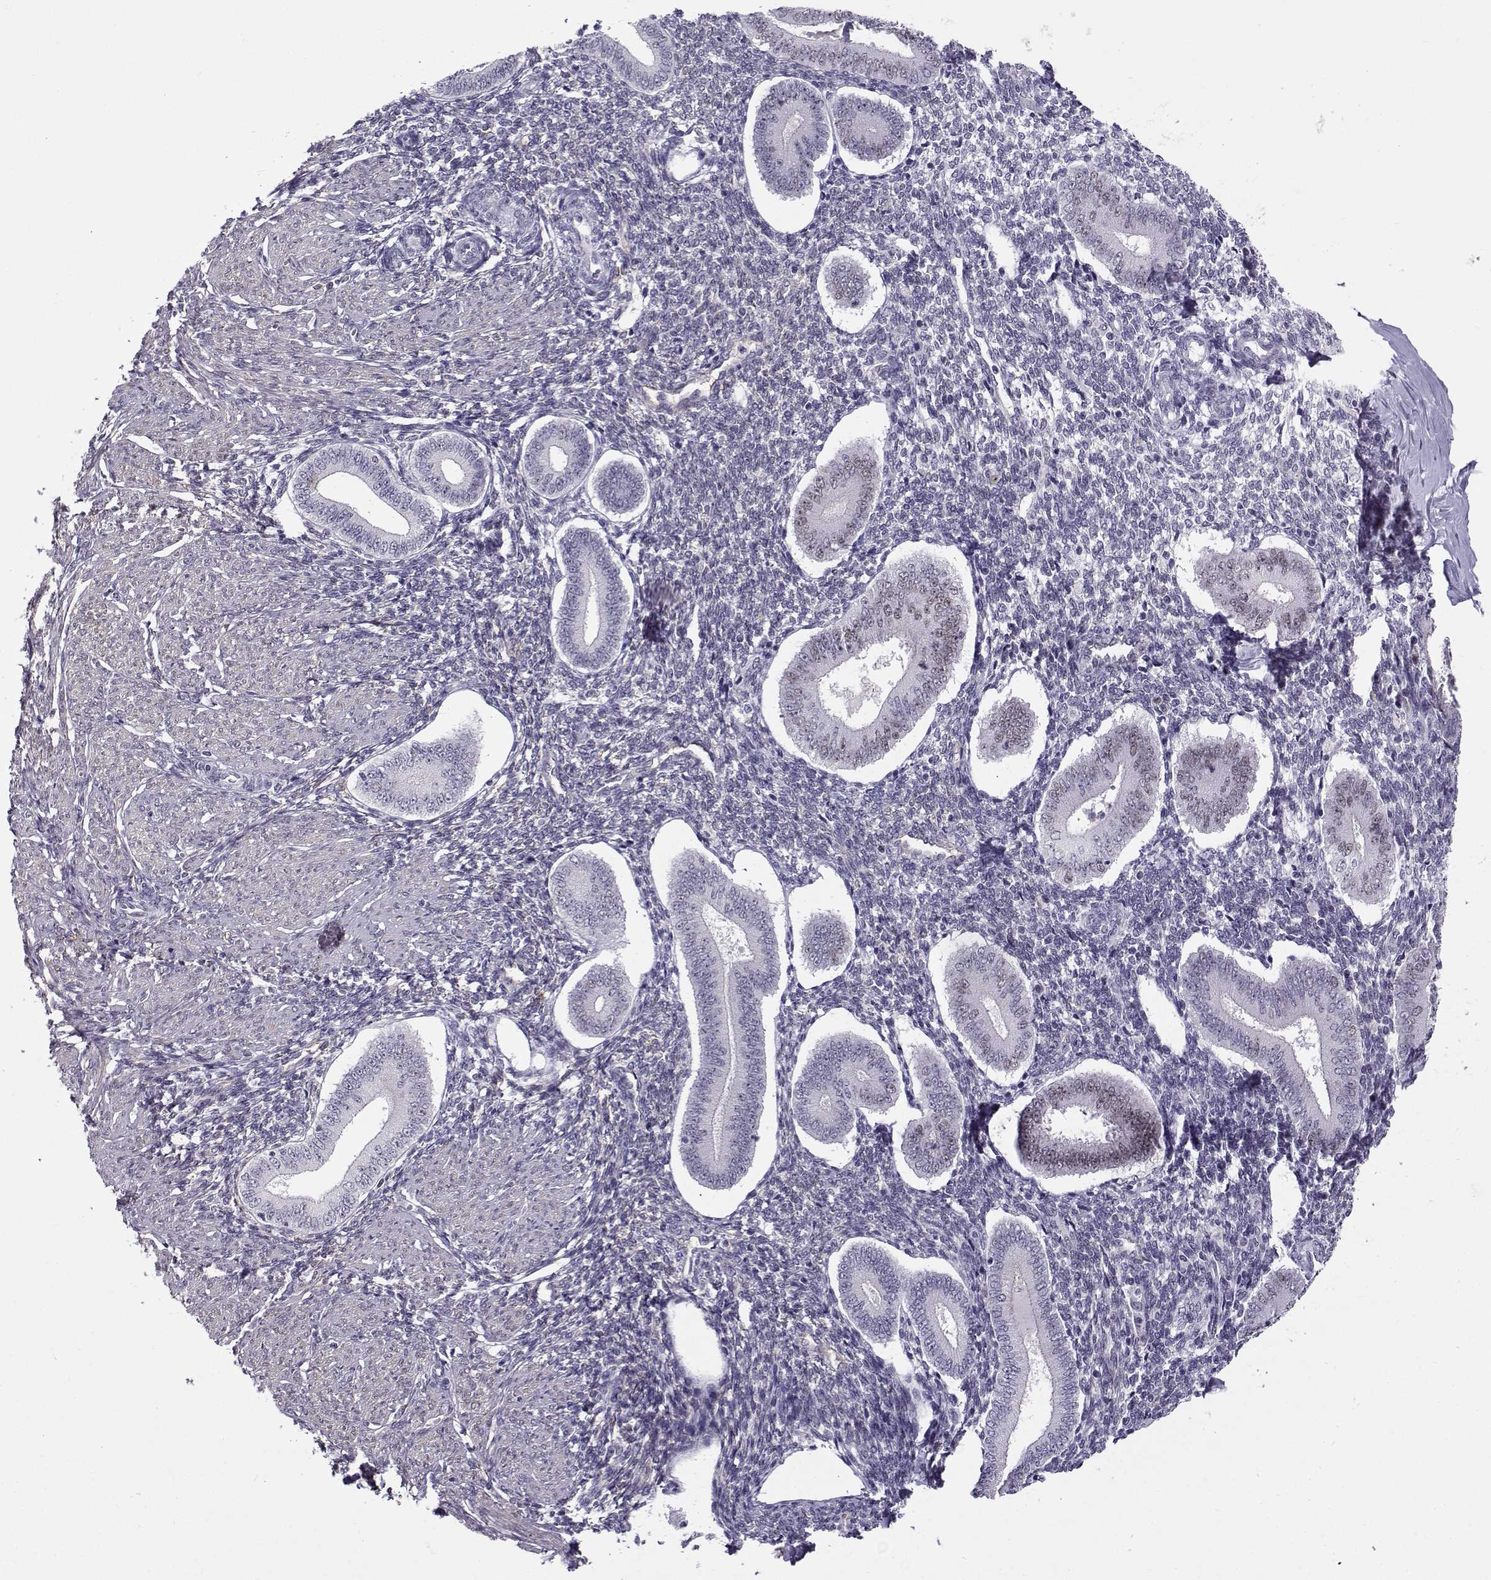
{"staining": {"intensity": "negative", "quantity": "none", "location": "none"}, "tissue": "endometrium", "cell_type": "Cells in endometrial stroma", "image_type": "normal", "snomed": [{"axis": "morphology", "description": "Normal tissue, NOS"}, {"axis": "topography", "description": "Endometrium"}], "caption": "Immunohistochemistry image of unremarkable human endometrium stained for a protein (brown), which reveals no staining in cells in endometrial stroma. (Brightfield microscopy of DAB IHC at high magnification).", "gene": "BACH1", "patient": {"sex": "female", "age": 40}}